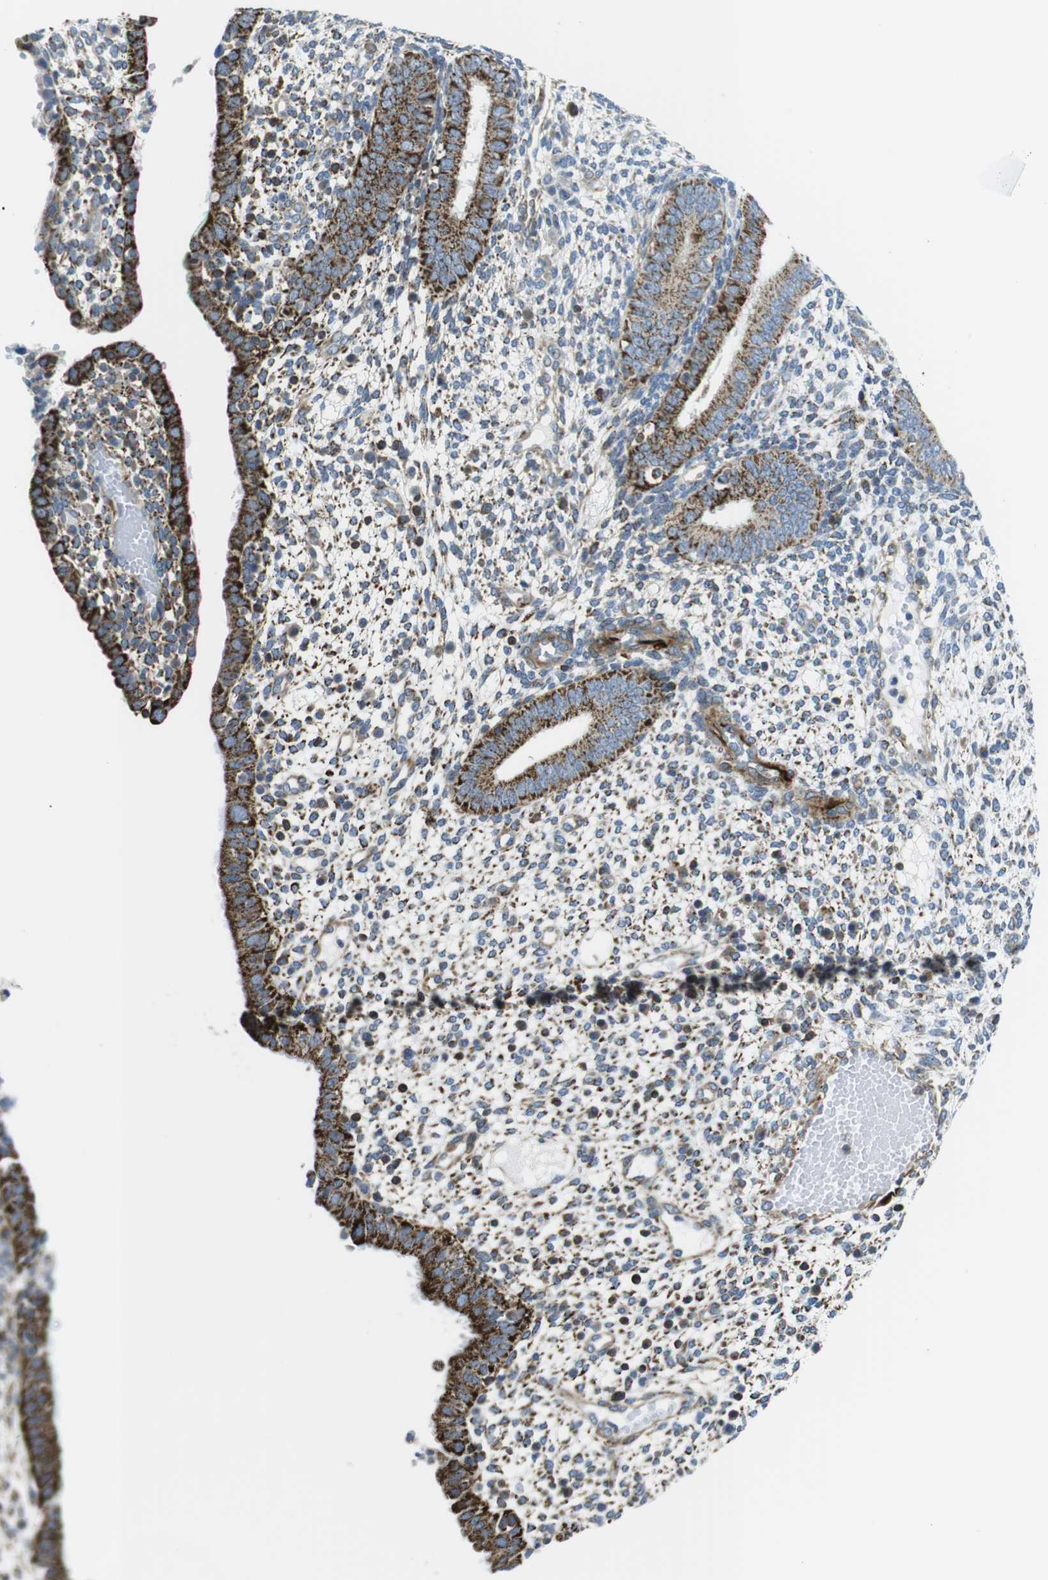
{"staining": {"intensity": "moderate", "quantity": "25%-75%", "location": "cytoplasmic/membranous"}, "tissue": "endometrium", "cell_type": "Cells in endometrial stroma", "image_type": "normal", "snomed": [{"axis": "morphology", "description": "Normal tissue, NOS"}, {"axis": "topography", "description": "Endometrium"}], "caption": "DAB (3,3'-diaminobenzidine) immunohistochemical staining of benign endometrium reveals moderate cytoplasmic/membranous protein expression in approximately 25%-75% of cells in endometrial stroma. The staining is performed using DAB (3,3'-diaminobenzidine) brown chromogen to label protein expression. The nuclei are counter-stained blue using hematoxylin.", "gene": "KCNE3", "patient": {"sex": "female", "age": 35}}